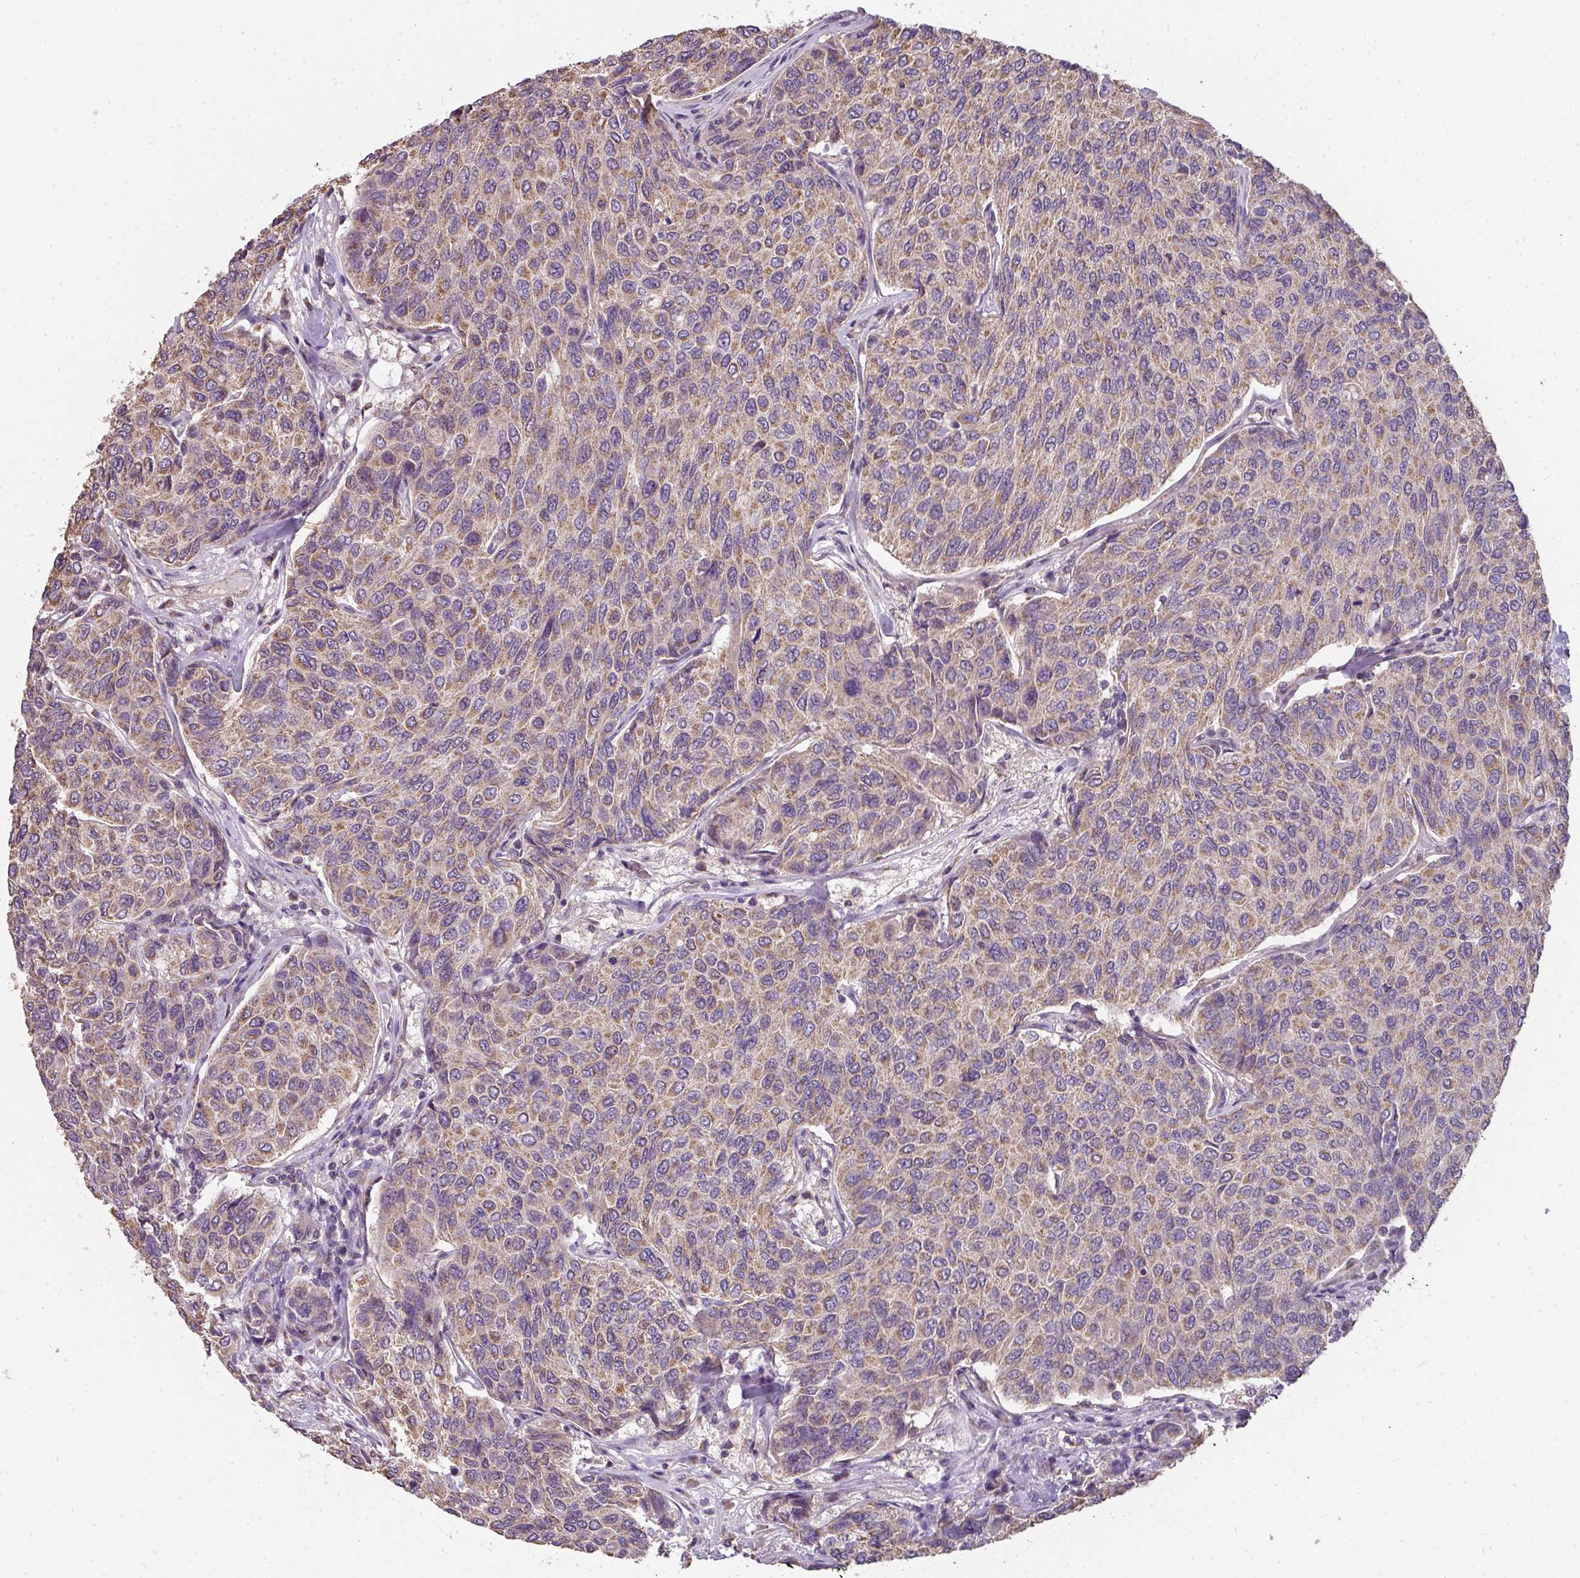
{"staining": {"intensity": "moderate", "quantity": ">75%", "location": "cytoplasmic/membranous"}, "tissue": "breast cancer", "cell_type": "Tumor cells", "image_type": "cancer", "snomed": [{"axis": "morphology", "description": "Duct carcinoma"}, {"axis": "topography", "description": "Breast"}], "caption": "Immunohistochemistry (IHC) micrograph of breast cancer (intraductal carcinoma) stained for a protein (brown), which displays medium levels of moderate cytoplasmic/membranous expression in about >75% of tumor cells.", "gene": "PALS2", "patient": {"sex": "female", "age": 55}}